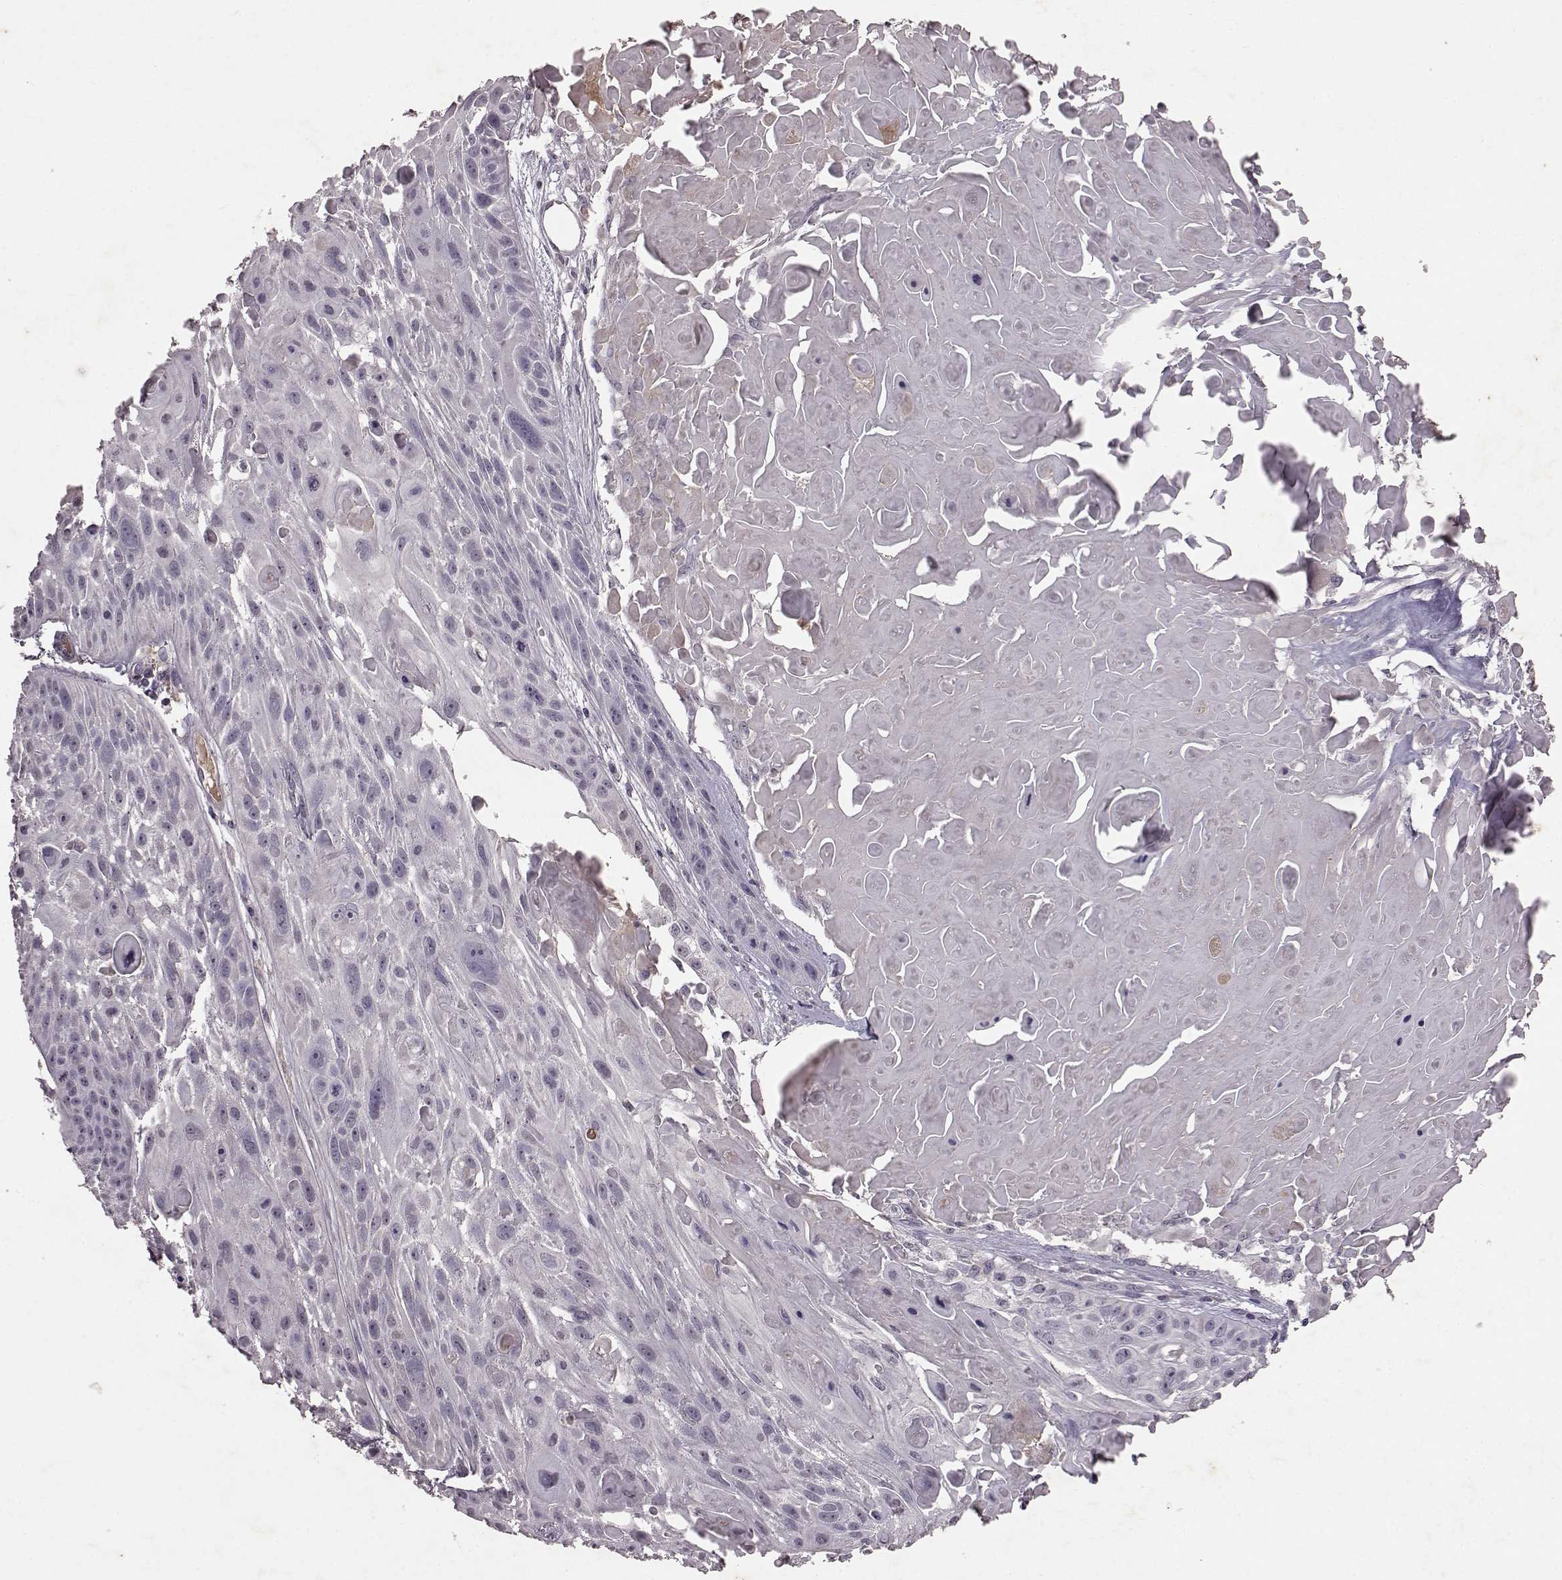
{"staining": {"intensity": "negative", "quantity": "none", "location": "none"}, "tissue": "skin cancer", "cell_type": "Tumor cells", "image_type": "cancer", "snomed": [{"axis": "morphology", "description": "Squamous cell carcinoma, NOS"}, {"axis": "topography", "description": "Skin"}, {"axis": "topography", "description": "Anal"}], "caption": "Tumor cells show no significant protein staining in skin cancer. (DAB IHC with hematoxylin counter stain).", "gene": "FRRS1L", "patient": {"sex": "female", "age": 75}}